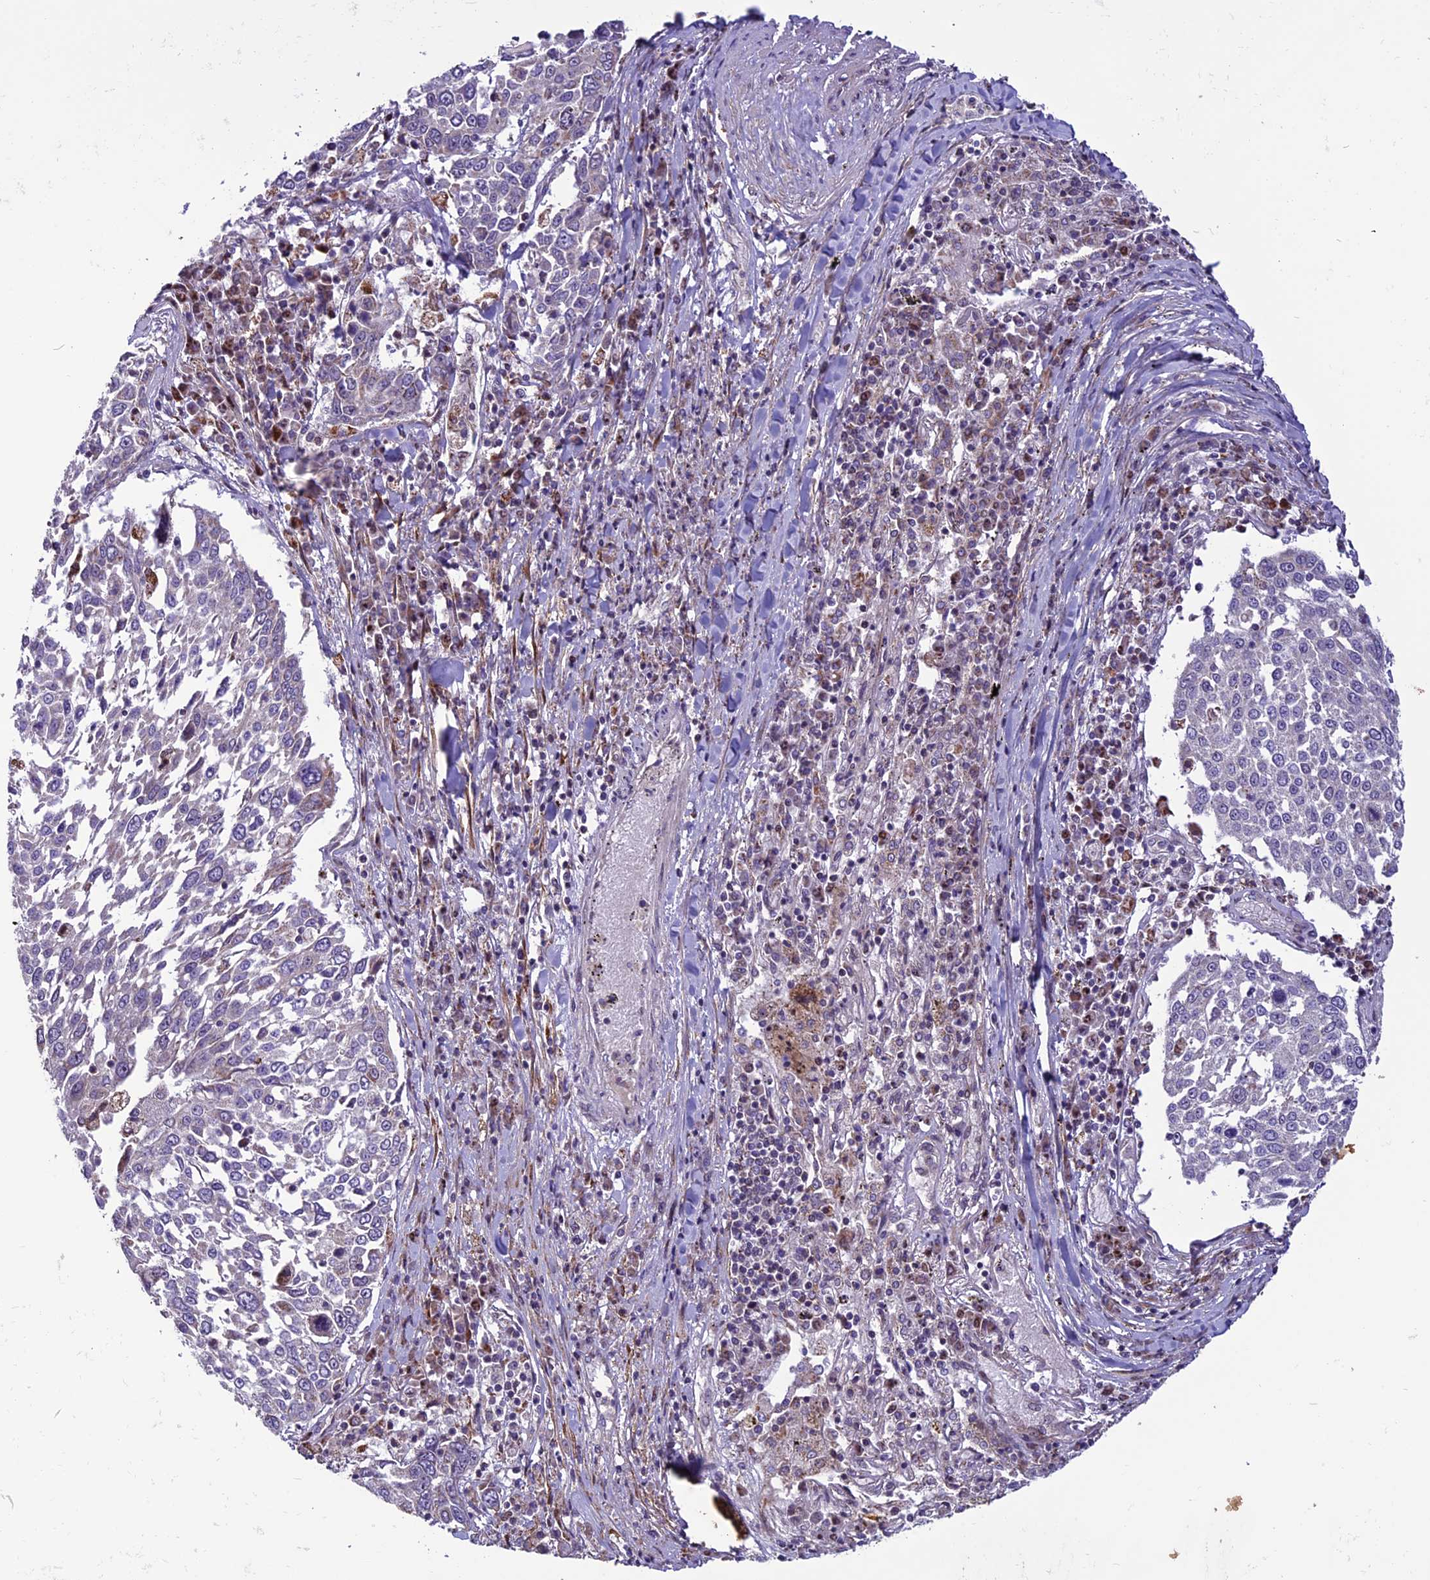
{"staining": {"intensity": "negative", "quantity": "none", "location": "none"}, "tissue": "lung cancer", "cell_type": "Tumor cells", "image_type": "cancer", "snomed": [{"axis": "morphology", "description": "Squamous cell carcinoma, NOS"}, {"axis": "topography", "description": "Lung"}], "caption": "Tumor cells are negative for brown protein staining in lung squamous cell carcinoma.", "gene": "MIEF2", "patient": {"sex": "male", "age": 65}}